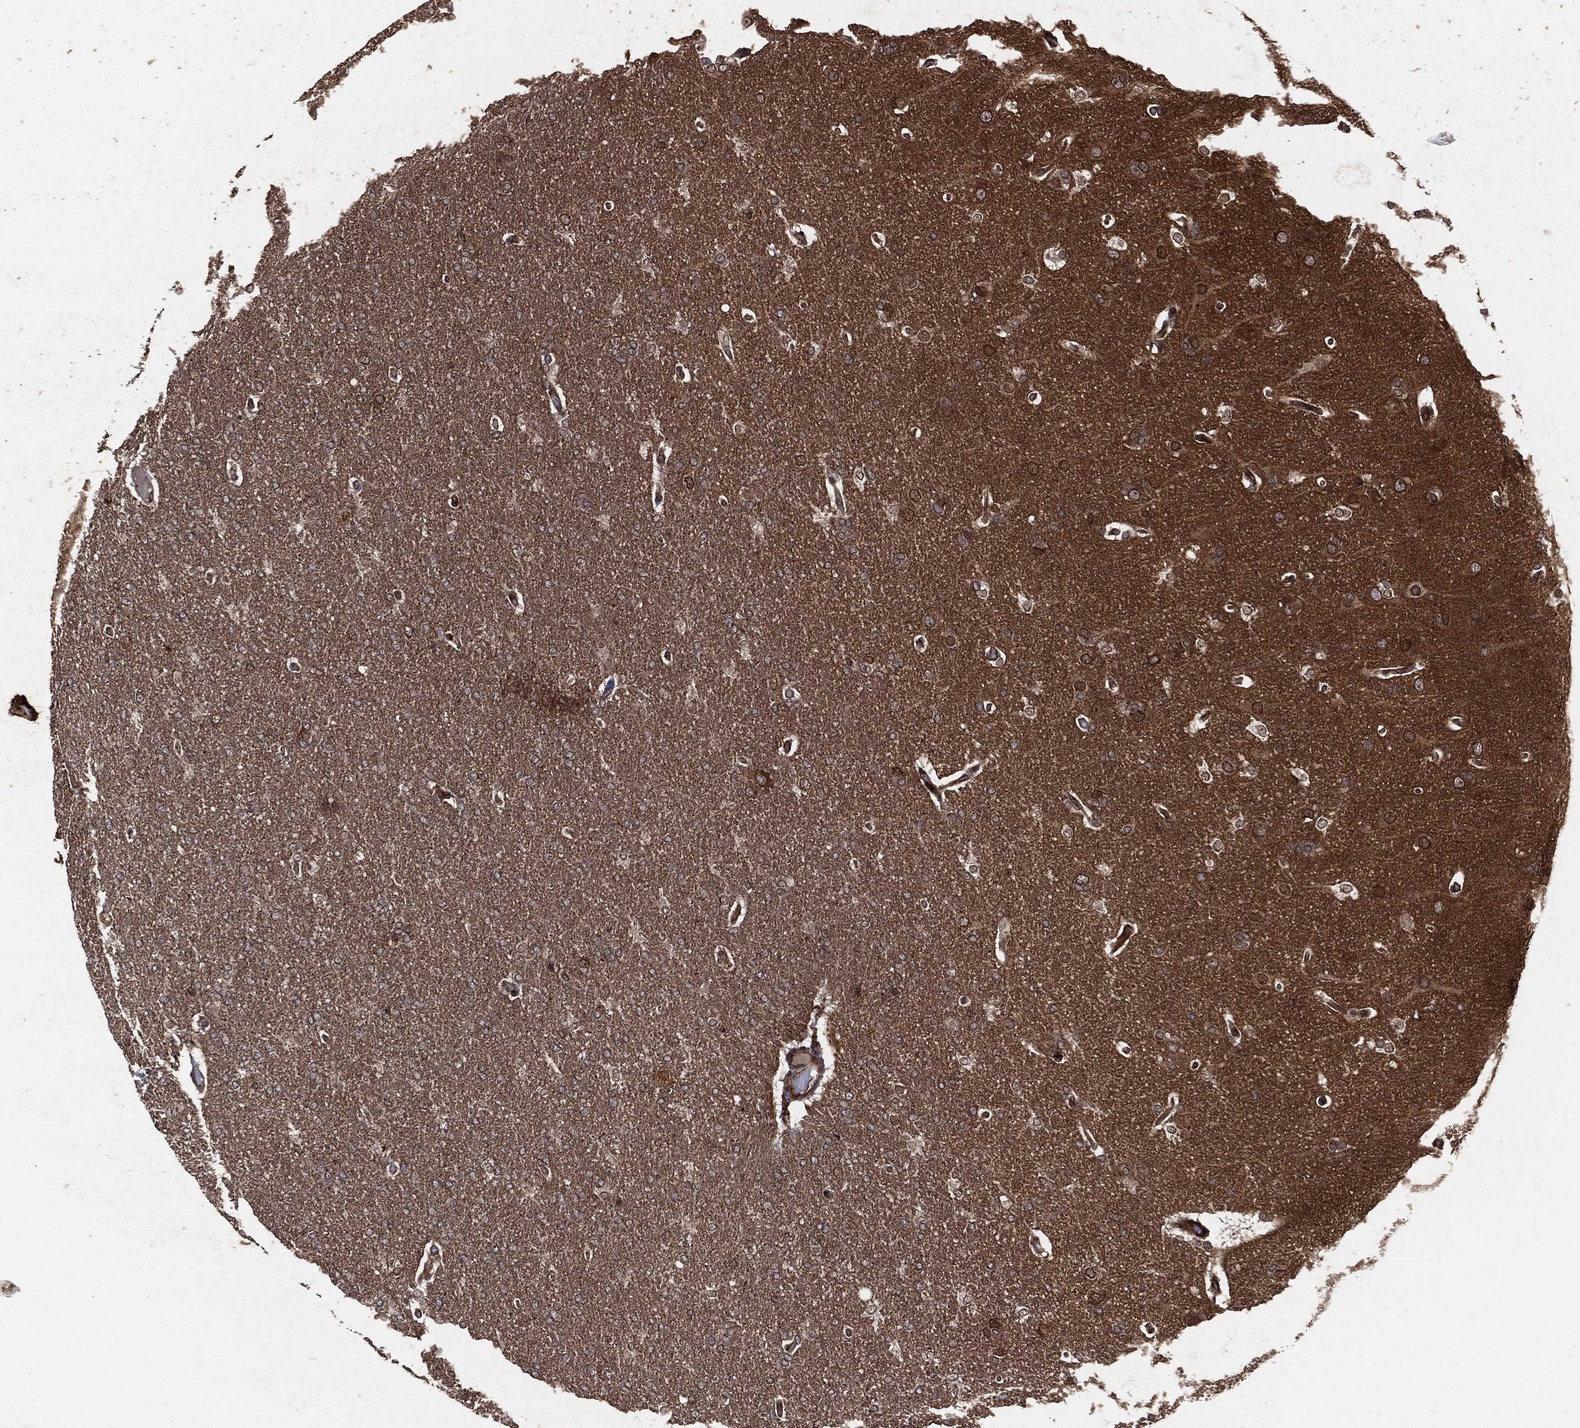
{"staining": {"intensity": "strong", "quantity": "25%-75%", "location": "cytoplasmic/membranous,nuclear"}, "tissue": "glioma", "cell_type": "Tumor cells", "image_type": "cancer", "snomed": [{"axis": "morphology", "description": "Glioma, malignant, Low grade"}, {"axis": "topography", "description": "Brain"}], "caption": "Immunohistochemistry staining of malignant glioma (low-grade), which demonstrates high levels of strong cytoplasmic/membranous and nuclear staining in about 25%-75% of tumor cells indicating strong cytoplasmic/membranous and nuclear protein positivity. The staining was performed using DAB (brown) for protein detection and nuclei were counterstained in hematoxylin (blue).", "gene": "IFIT1", "patient": {"sex": "male", "age": 41}}